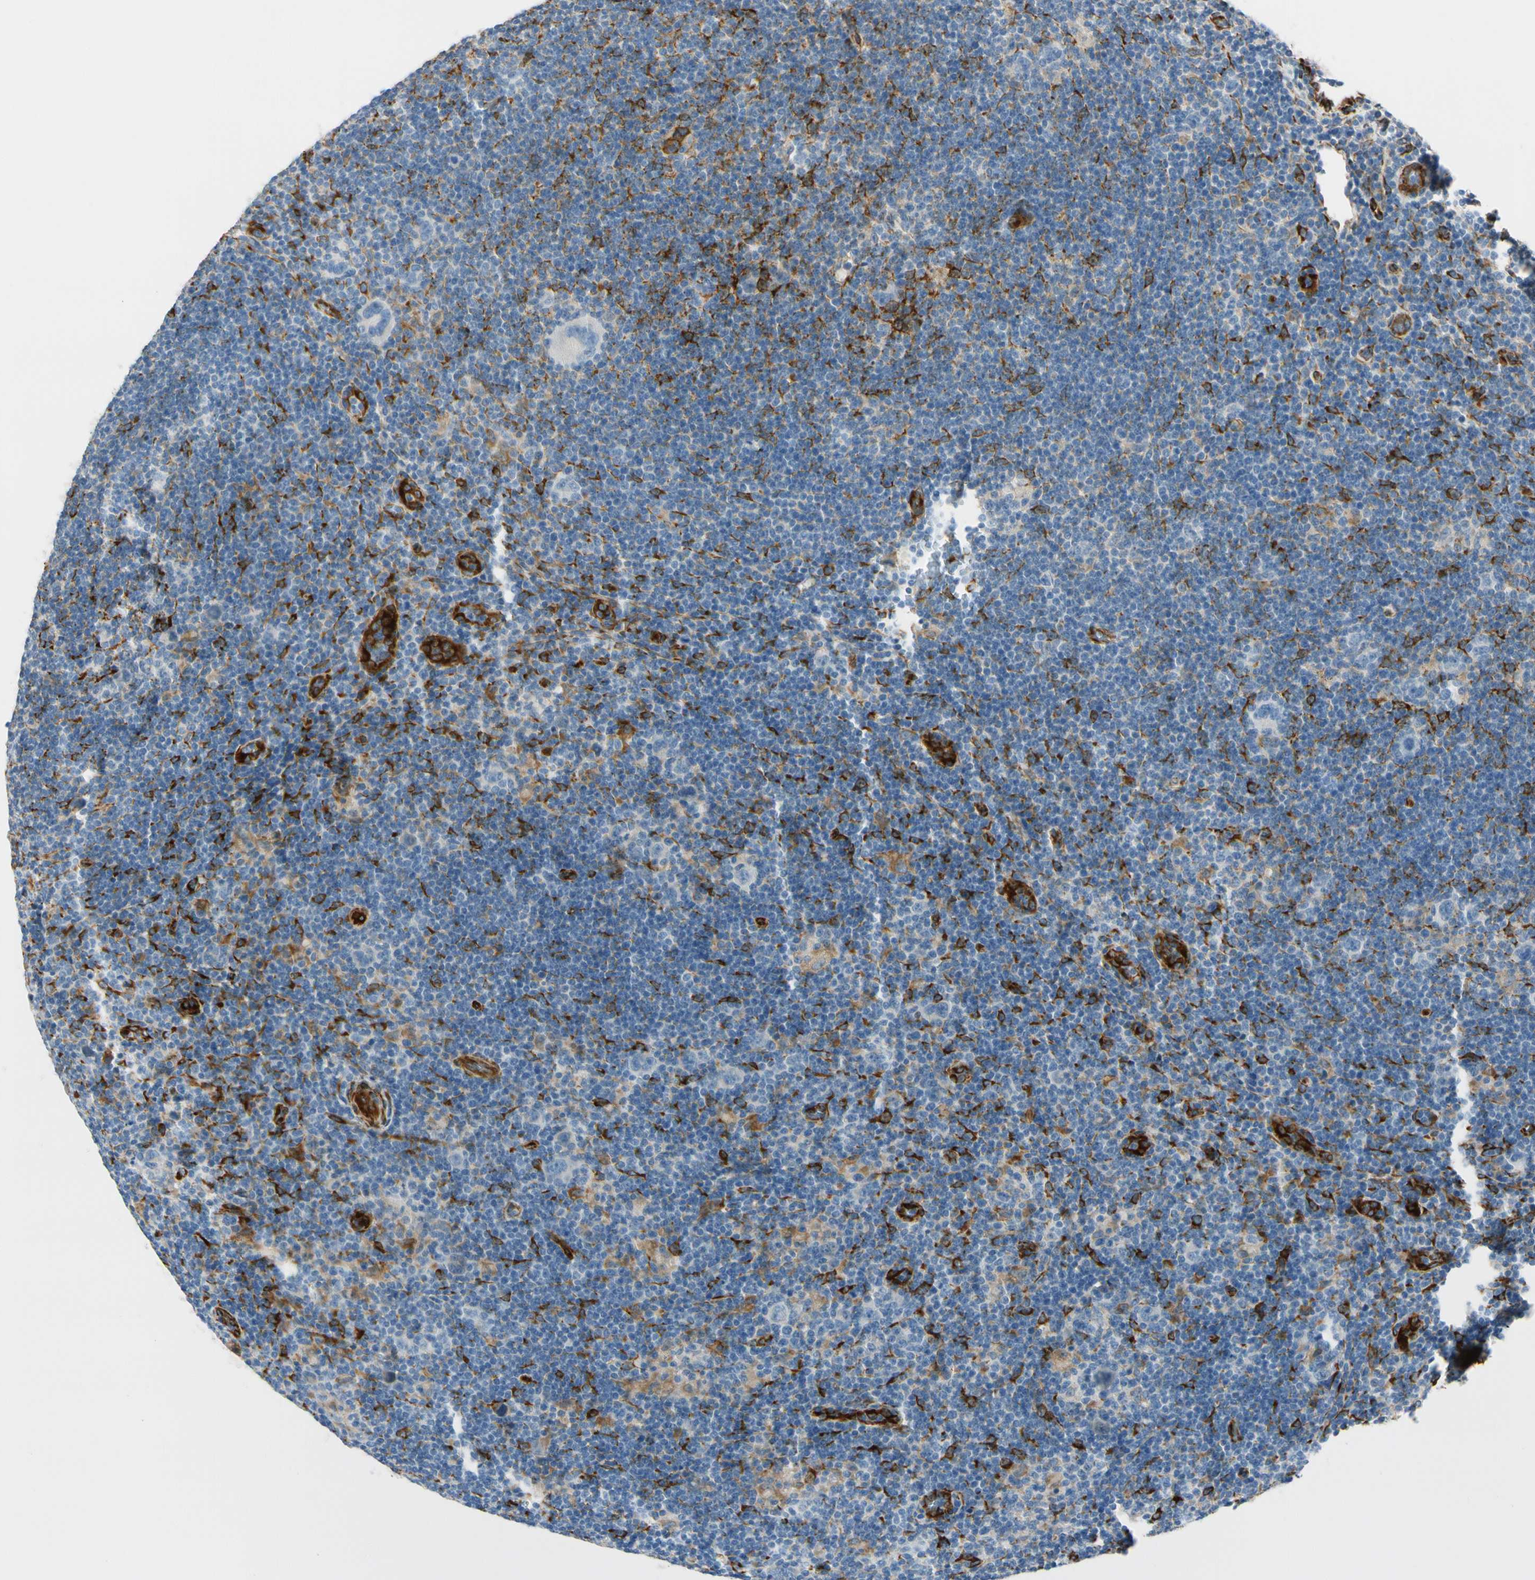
{"staining": {"intensity": "negative", "quantity": "none", "location": "none"}, "tissue": "lymphoma", "cell_type": "Tumor cells", "image_type": "cancer", "snomed": [{"axis": "morphology", "description": "Hodgkin's disease, NOS"}, {"axis": "topography", "description": "Lymph node"}], "caption": "A micrograph of Hodgkin's disease stained for a protein shows no brown staining in tumor cells.", "gene": "FKBP7", "patient": {"sex": "female", "age": 57}}